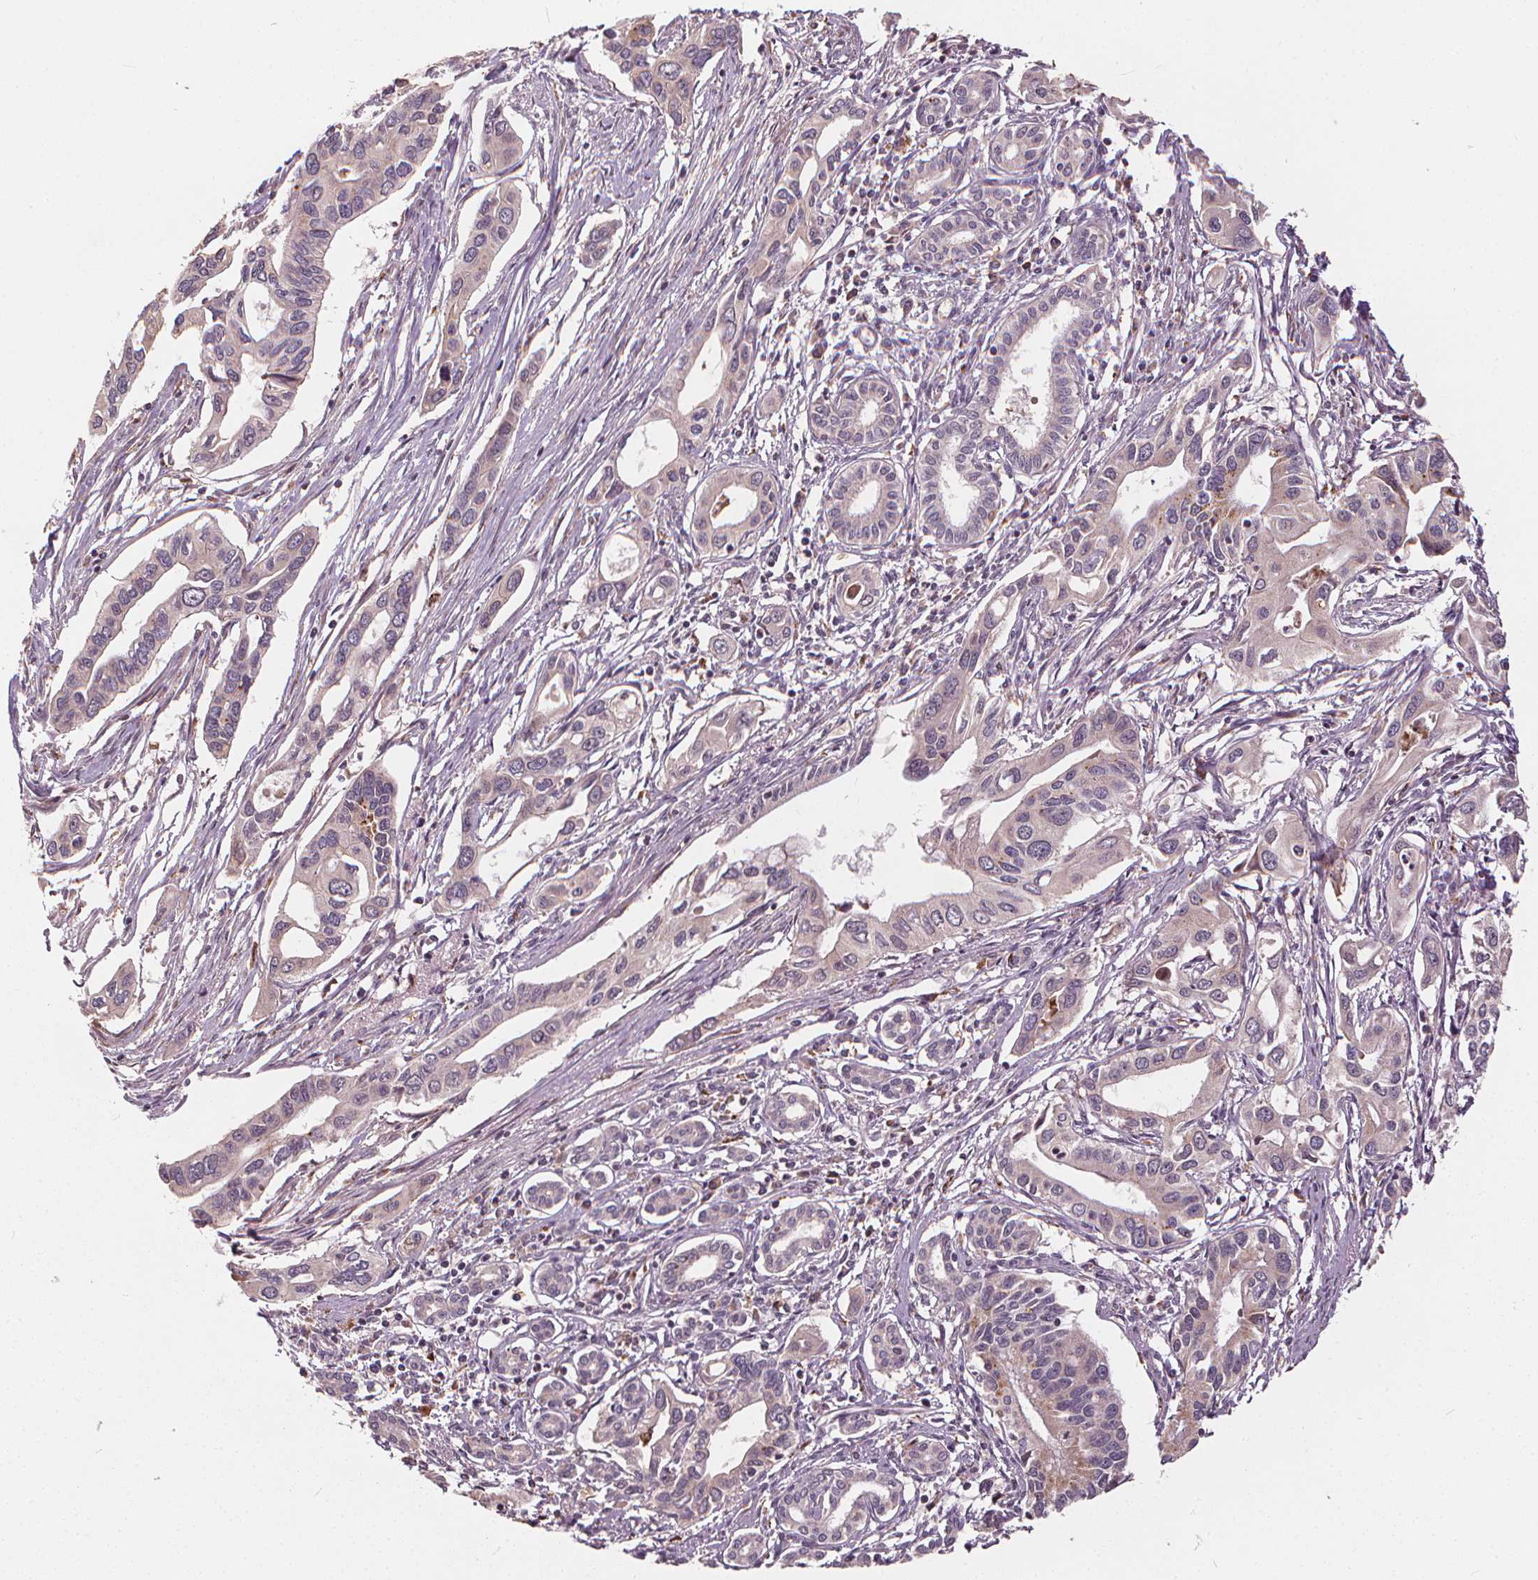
{"staining": {"intensity": "negative", "quantity": "none", "location": "none"}, "tissue": "pancreatic cancer", "cell_type": "Tumor cells", "image_type": "cancer", "snomed": [{"axis": "morphology", "description": "Adenocarcinoma, NOS"}, {"axis": "topography", "description": "Pancreas"}], "caption": "DAB immunohistochemical staining of pancreatic adenocarcinoma exhibits no significant staining in tumor cells.", "gene": "IPO13", "patient": {"sex": "male", "age": 60}}